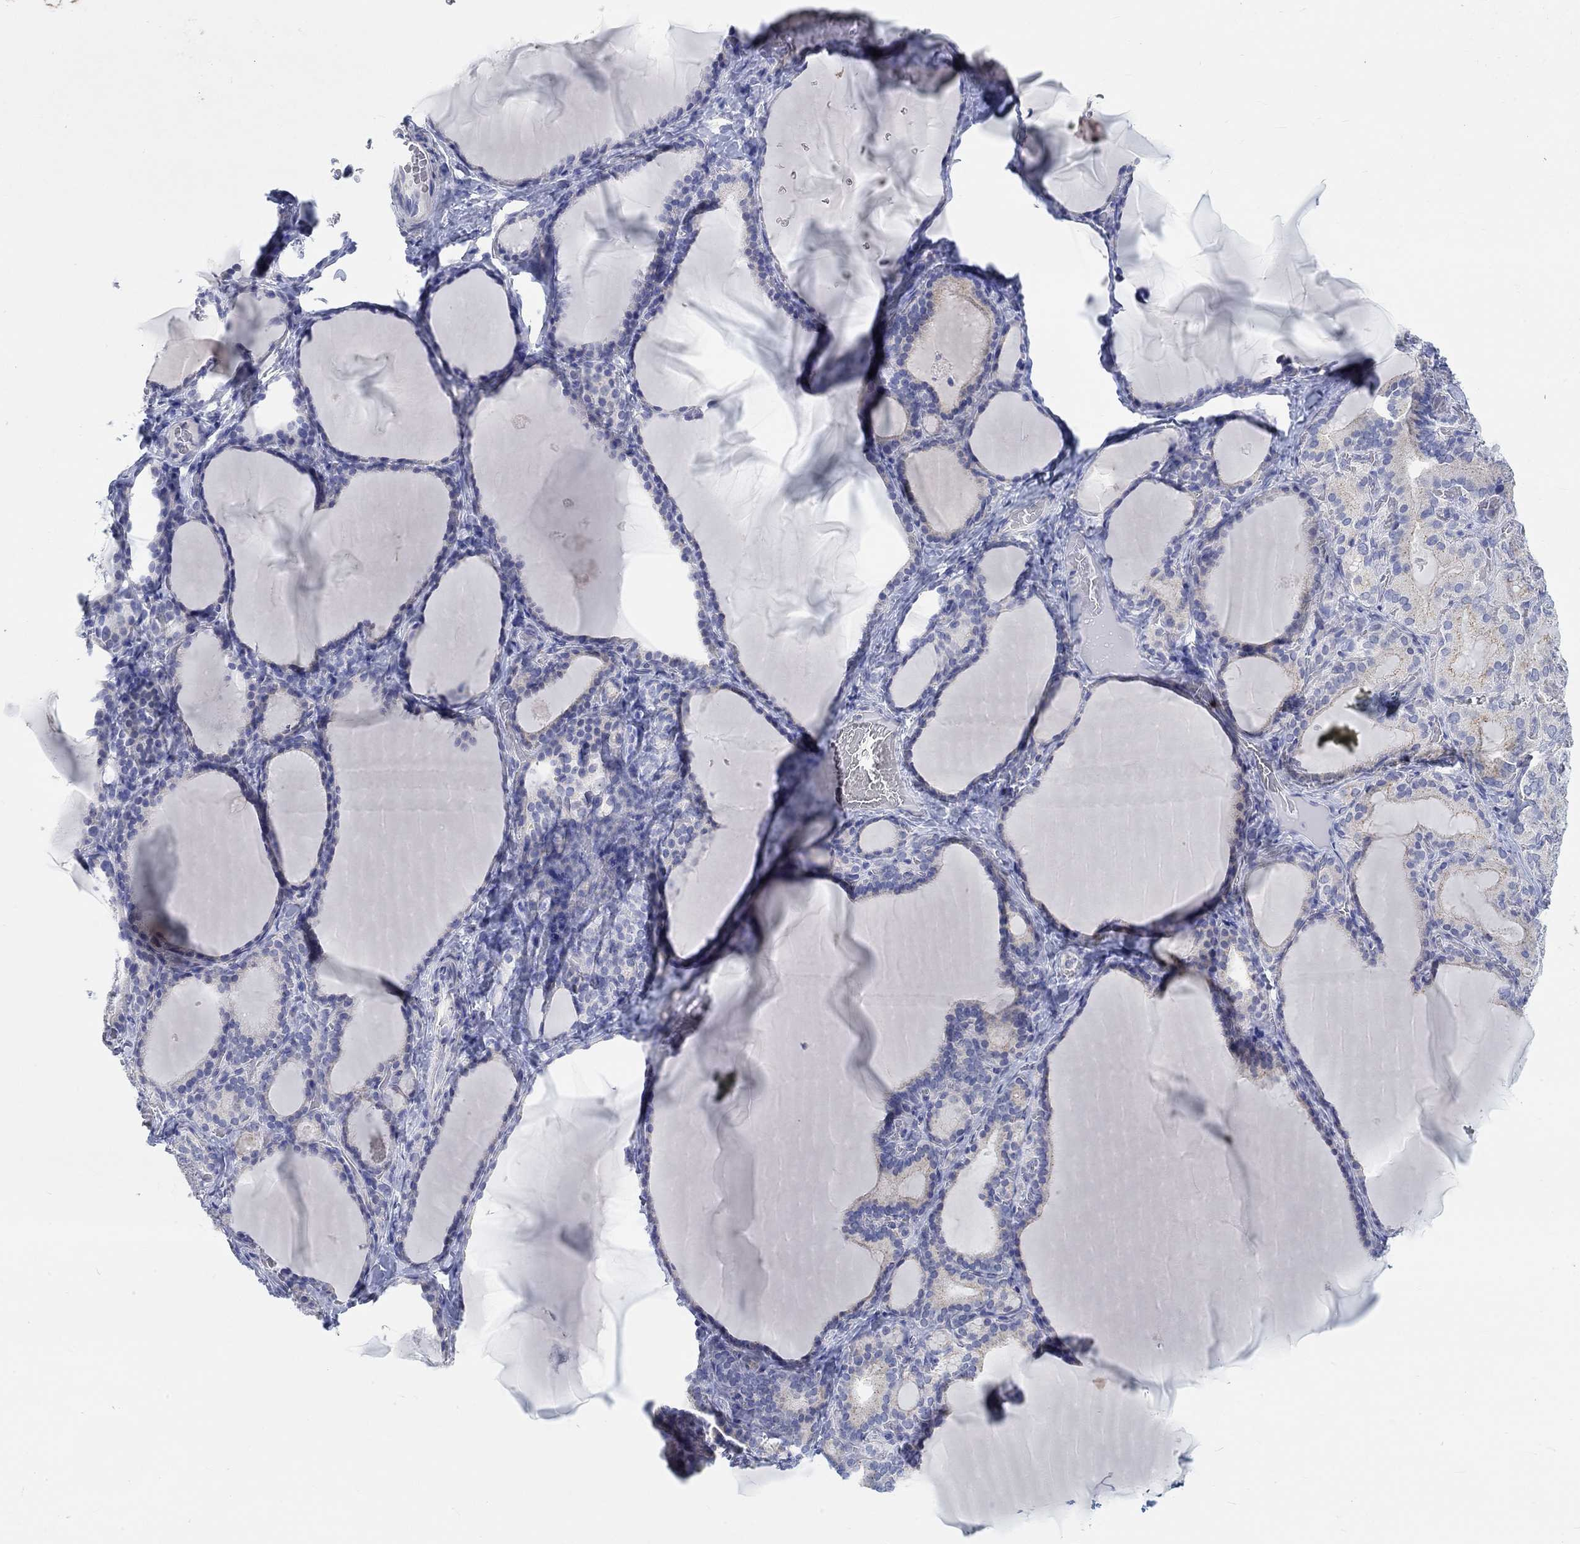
{"staining": {"intensity": "negative", "quantity": "none", "location": "none"}, "tissue": "thyroid gland", "cell_type": "Glandular cells", "image_type": "normal", "snomed": [{"axis": "morphology", "description": "Normal tissue, NOS"}, {"axis": "morphology", "description": "Hyperplasia, NOS"}, {"axis": "topography", "description": "Thyroid gland"}], "caption": "High power microscopy histopathology image of an immunohistochemistry (IHC) micrograph of normal thyroid gland, revealing no significant positivity in glandular cells.", "gene": "NAV3", "patient": {"sex": "female", "age": 27}}